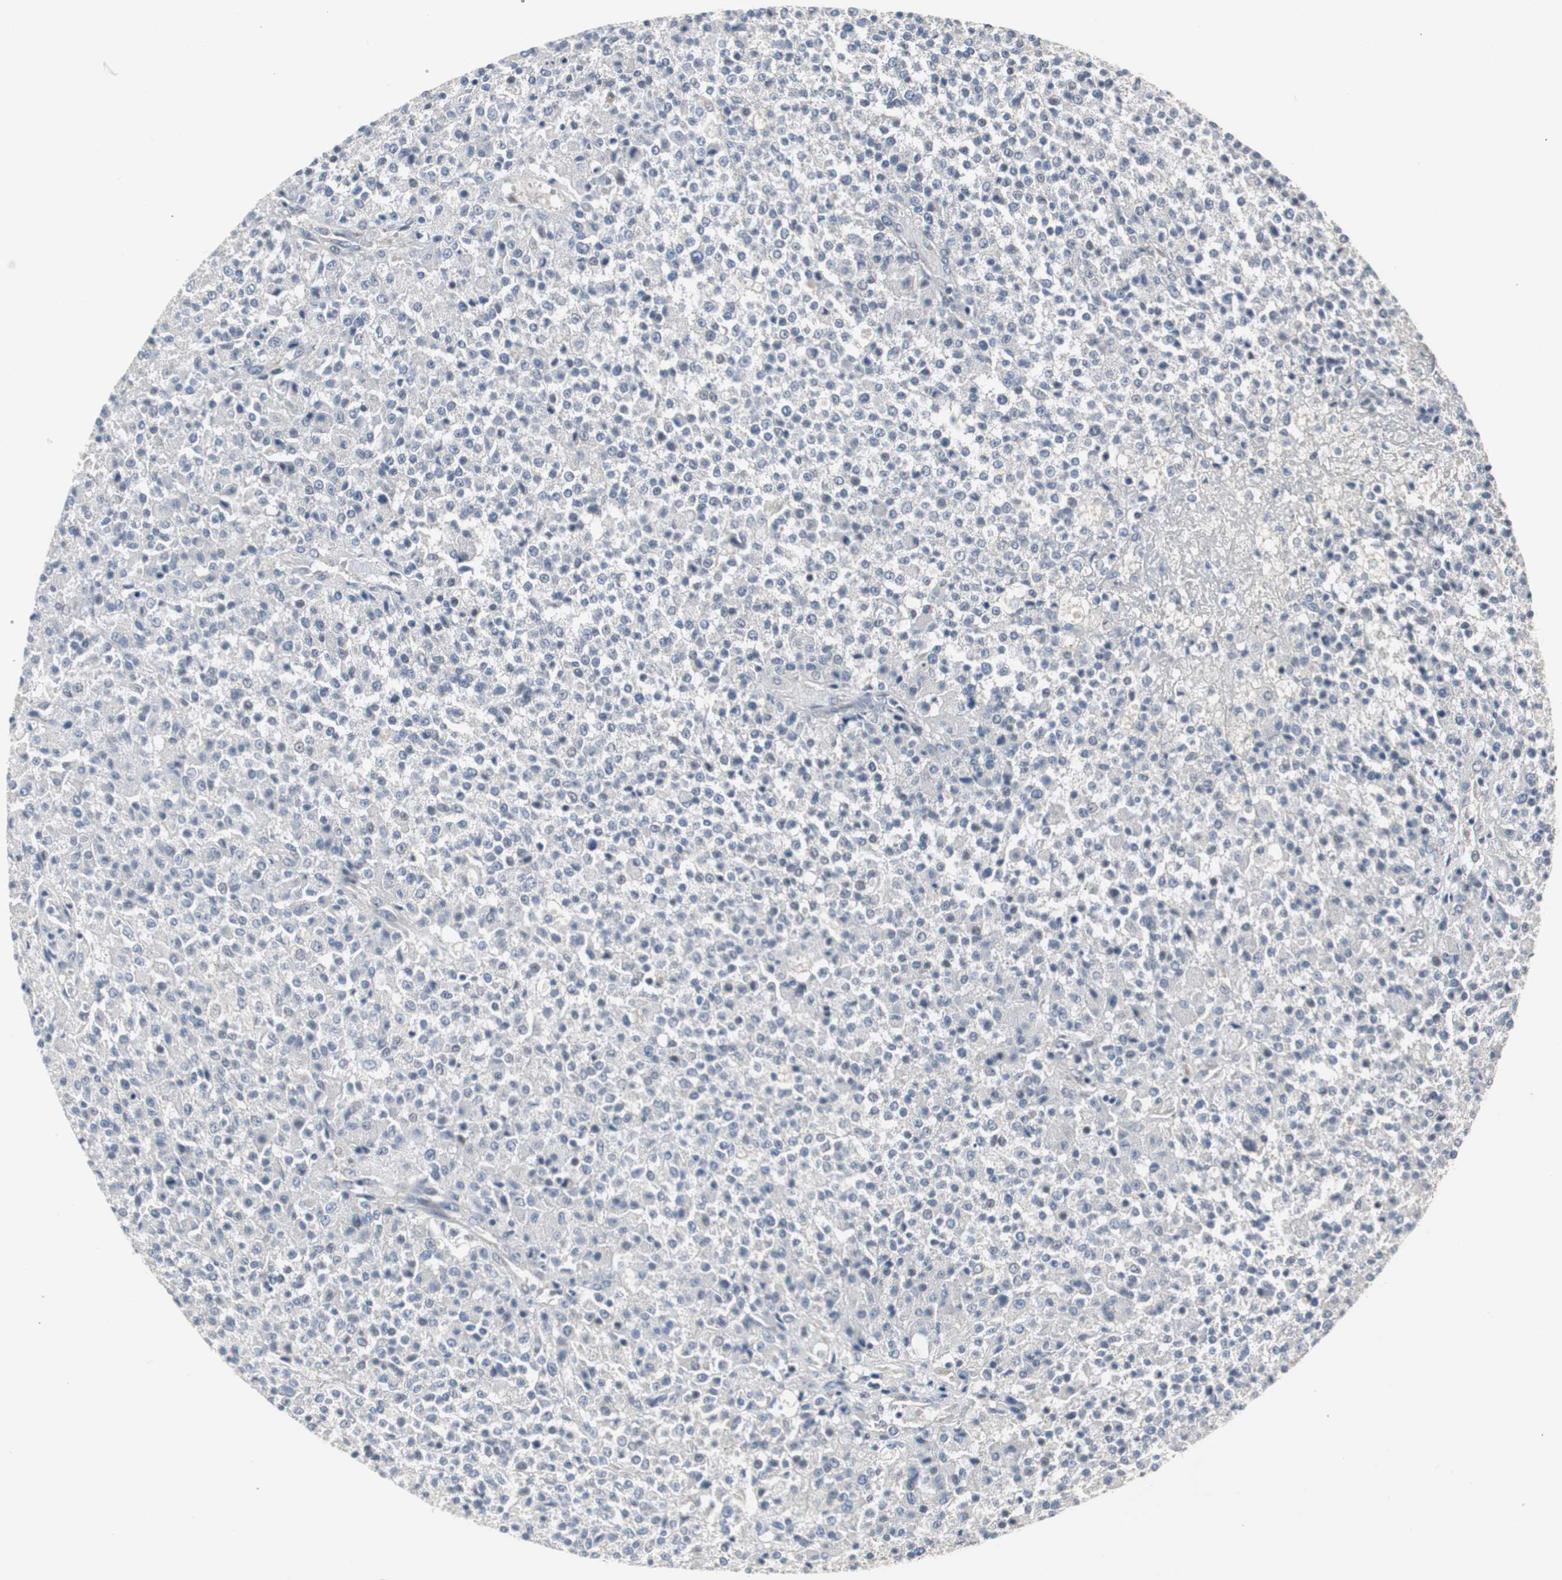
{"staining": {"intensity": "weak", "quantity": "25%-75%", "location": "cytoplasmic/membranous"}, "tissue": "testis cancer", "cell_type": "Tumor cells", "image_type": "cancer", "snomed": [{"axis": "morphology", "description": "Seminoma, NOS"}, {"axis": "topography", "description": "Testis"}], "caption": "Immunohistochemistry (IHC) (DAB (3,3'-diaminobenzidine)) staining of testis seminoma shows weak cytoplasmic/membranous protein expression in about 25%-75% of tumor cells.", "gene": "ZMPSTE24", "patient": {"sex": "male", "age": 59}}